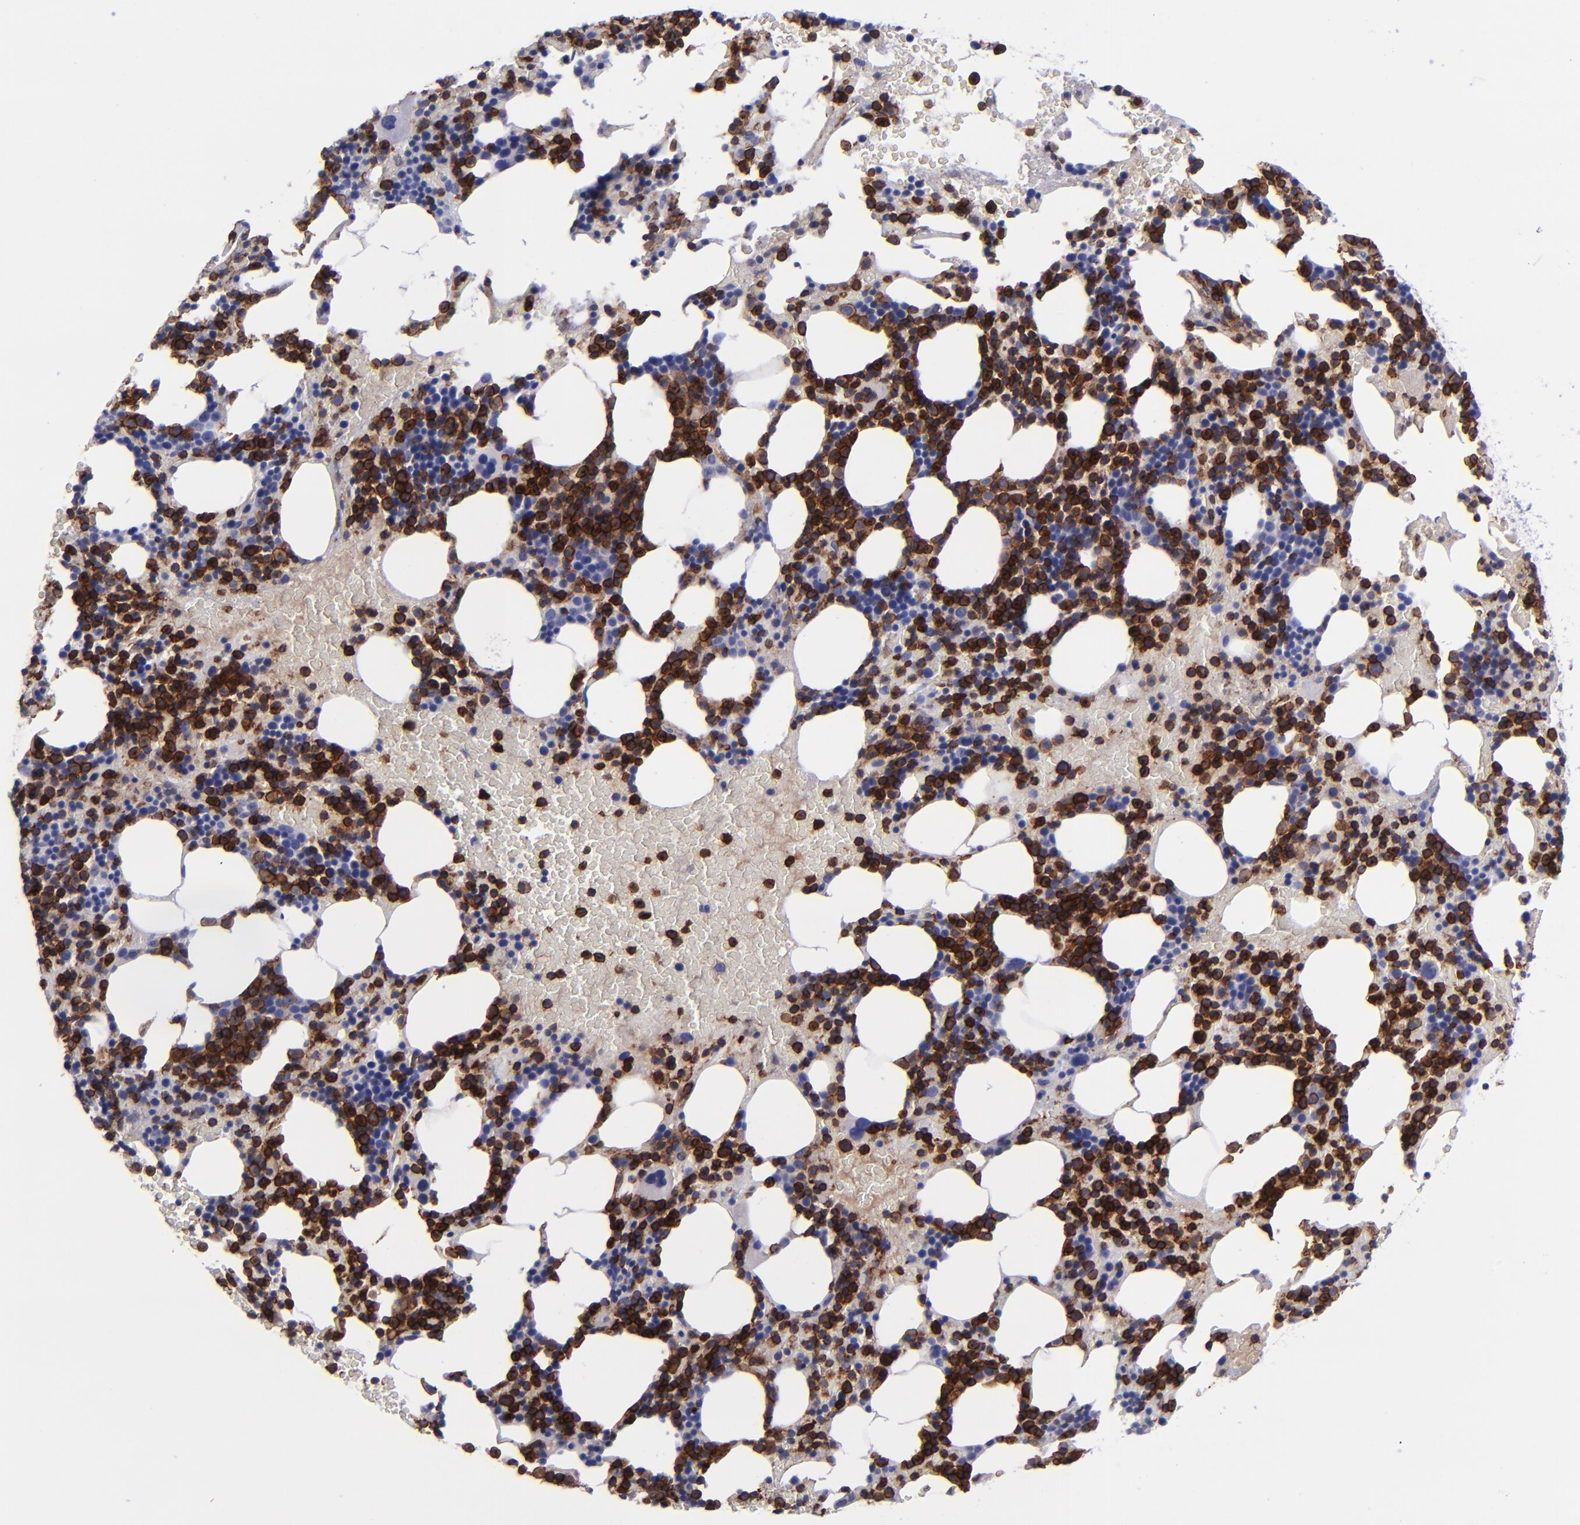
{"staining": {"intensity": "strong", "quantity": "25%-75%", "location": "cytoplasmic/membranous"}, "tissue": "bone marrow", "cell_type": "Hematopoietic cells", "image_type": "normal", "snomed": [{"axis": "morphology", "description": "Normal tissue, NOS"}, {"axis": "topography", "description": "Bone marrow"}], "caption": "Immunohistochemistry staining of unremarkable bone marrow, which displays high levels of strong cytoplasmic/membranous staining in about 25%-75% of hematopoietic cells indicating strong cytoplasmic/membranous protein expression. The staining was performed using DAB (3,3'-diaminobenzidine) (brown) for protein detection and nuclei were counterstained in hematoxylin (blue).", "gene": "ICAM3", "patient": {"sex": "male", "age": 86}}